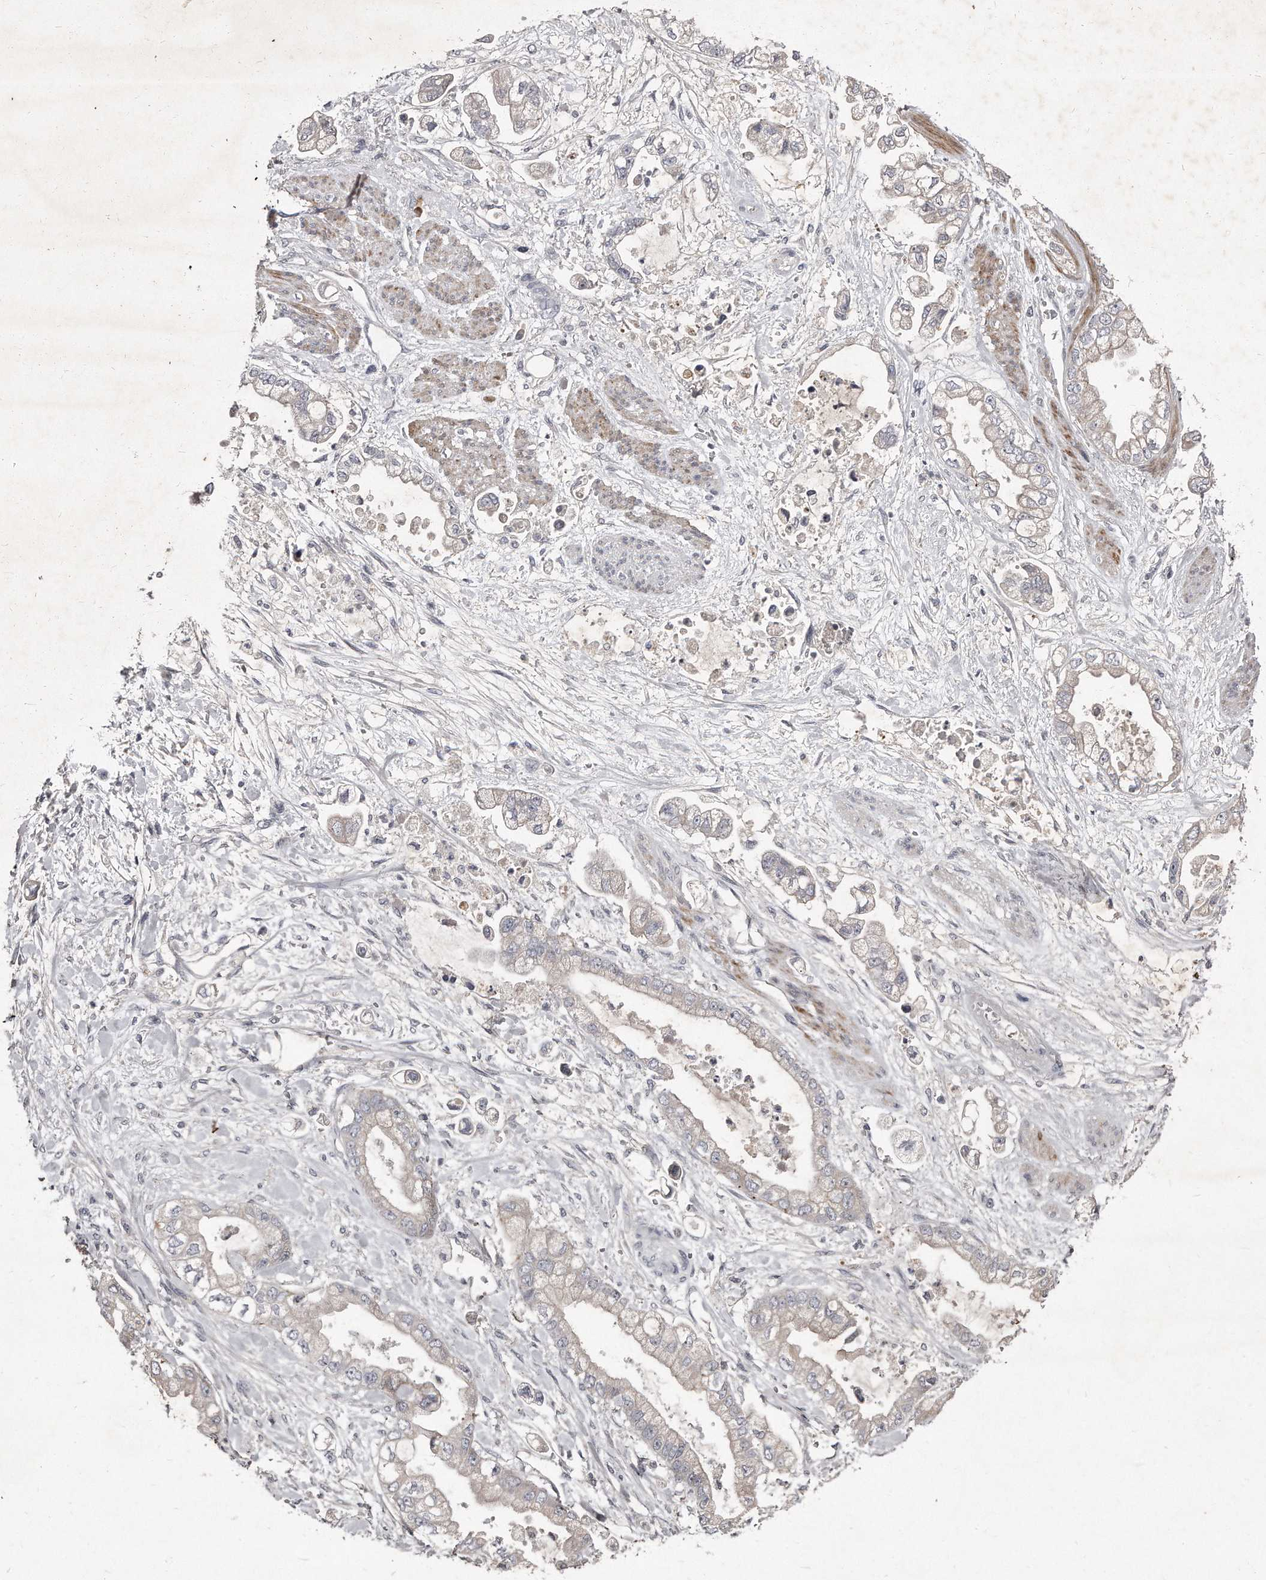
{"staining": {"intensity": "negative", "quantity": "none", "location": "none"}, "tissue": "stomach cancer", "cell_type": "Tumor cells", "image_type": "cancer", "snomed": [{"axis": "morphology", "description": "Adenocarcinoma, NOS"}, {"axis": "topography", "description": "Stomach"}], "caption": "Immunohistochemical staining of stomach cancer reveals no significant expression in tumor cells.", "gene": "TECR", "patient": {"sex": "male", "age": 62}}